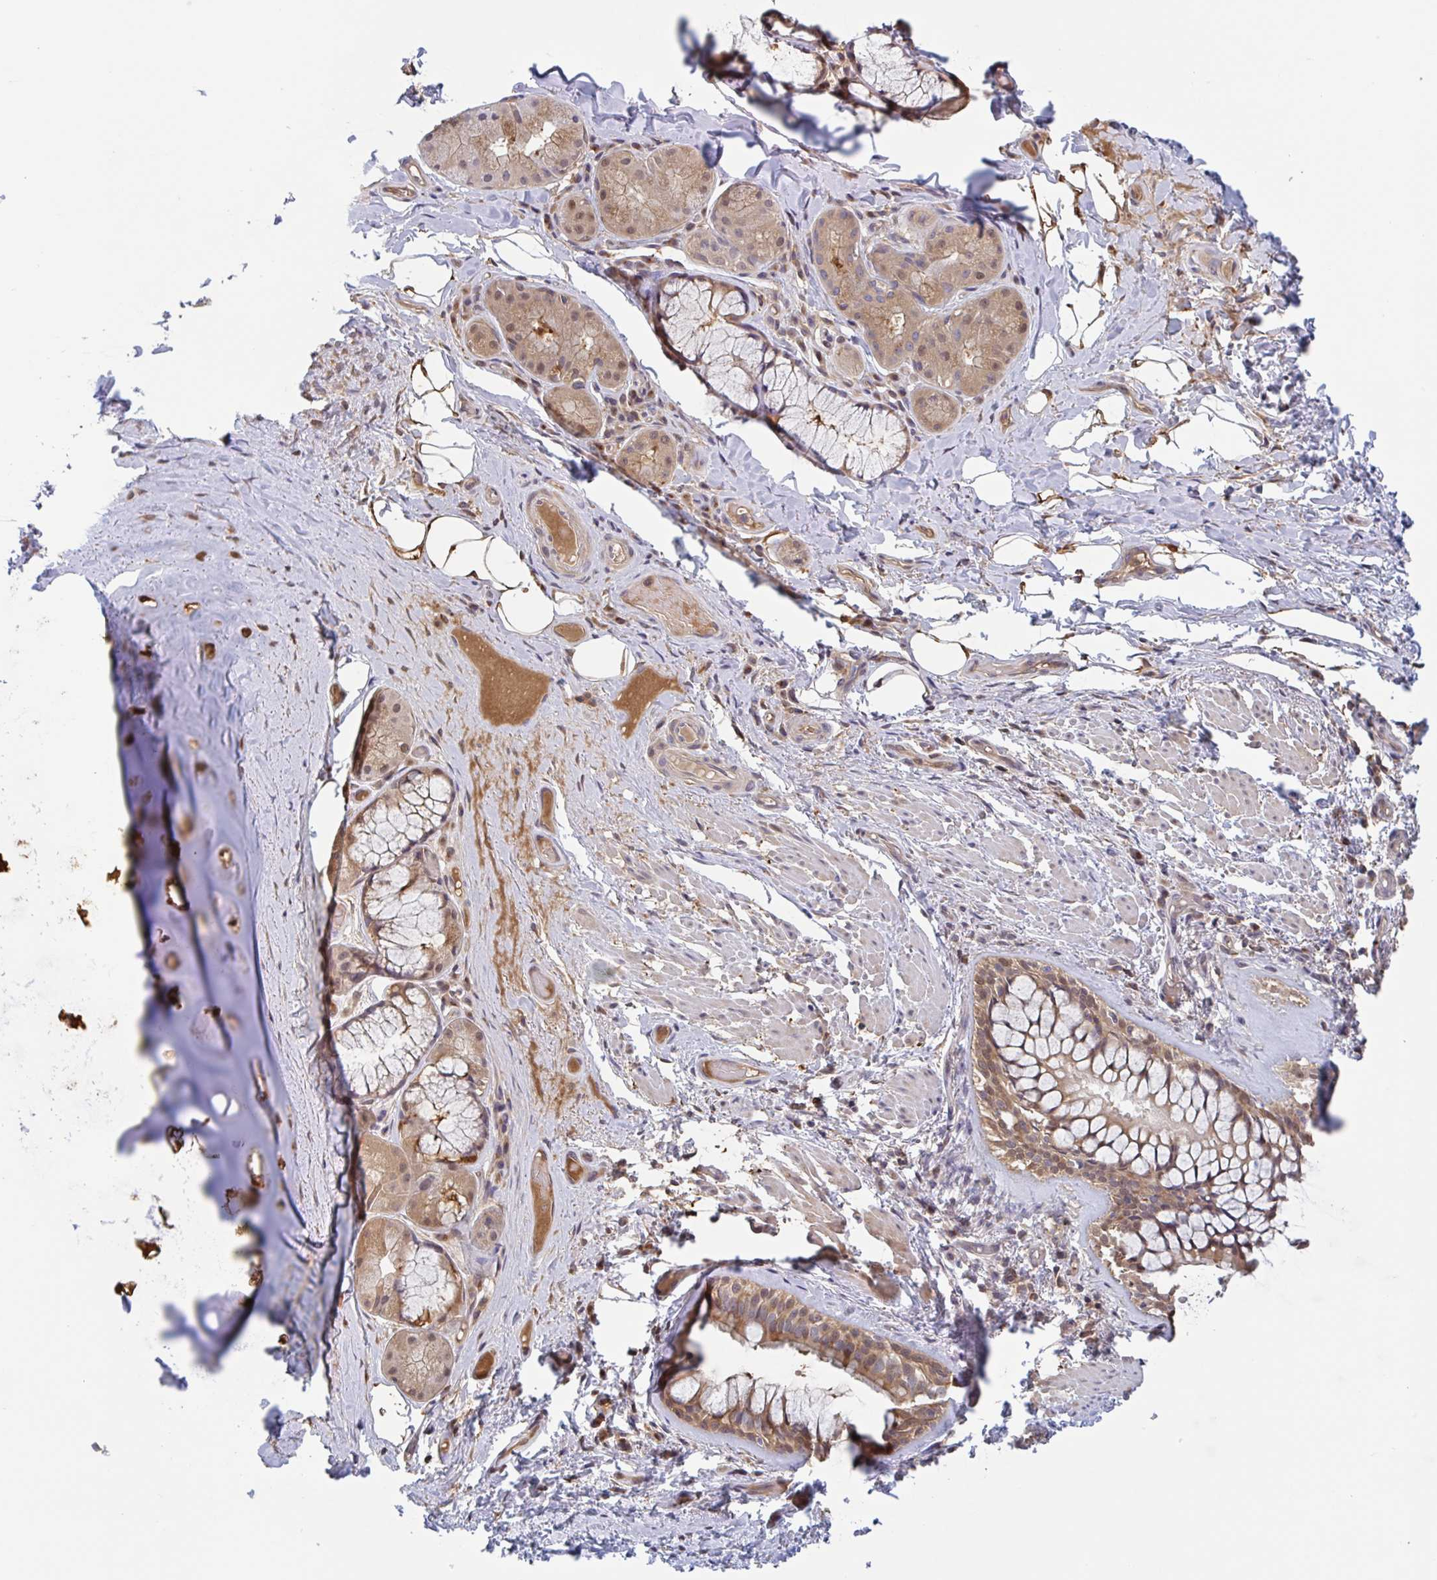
{"staining": {"intensity": "moderate", "quantity": ">75%", "location": "cytoplasmic/membranous"}, "tissue": "soft tissue", "cell_type": "Chondrocytes", "image_type": "normal", "snomed": [{"axis": "morphology", "description": "Normal tissue, NOS"}, {"axis": "topography", "description": "Cartilage tissue"}, {"axis": "topography", "description": "Bronchus"}], "caption": "Immunohistochemical staining of unremarkable human soft tissue demonstrates >75% levels of moderate cytoplasmic/membranous protein expression in approximately >75% of chondrocytes. (DAB (3,3'-diaminobenzidine) IHC with brightfield microscopy, high magnification).", "gene": "OTOP2", "patient": {"sex": "male", "age": 64}}